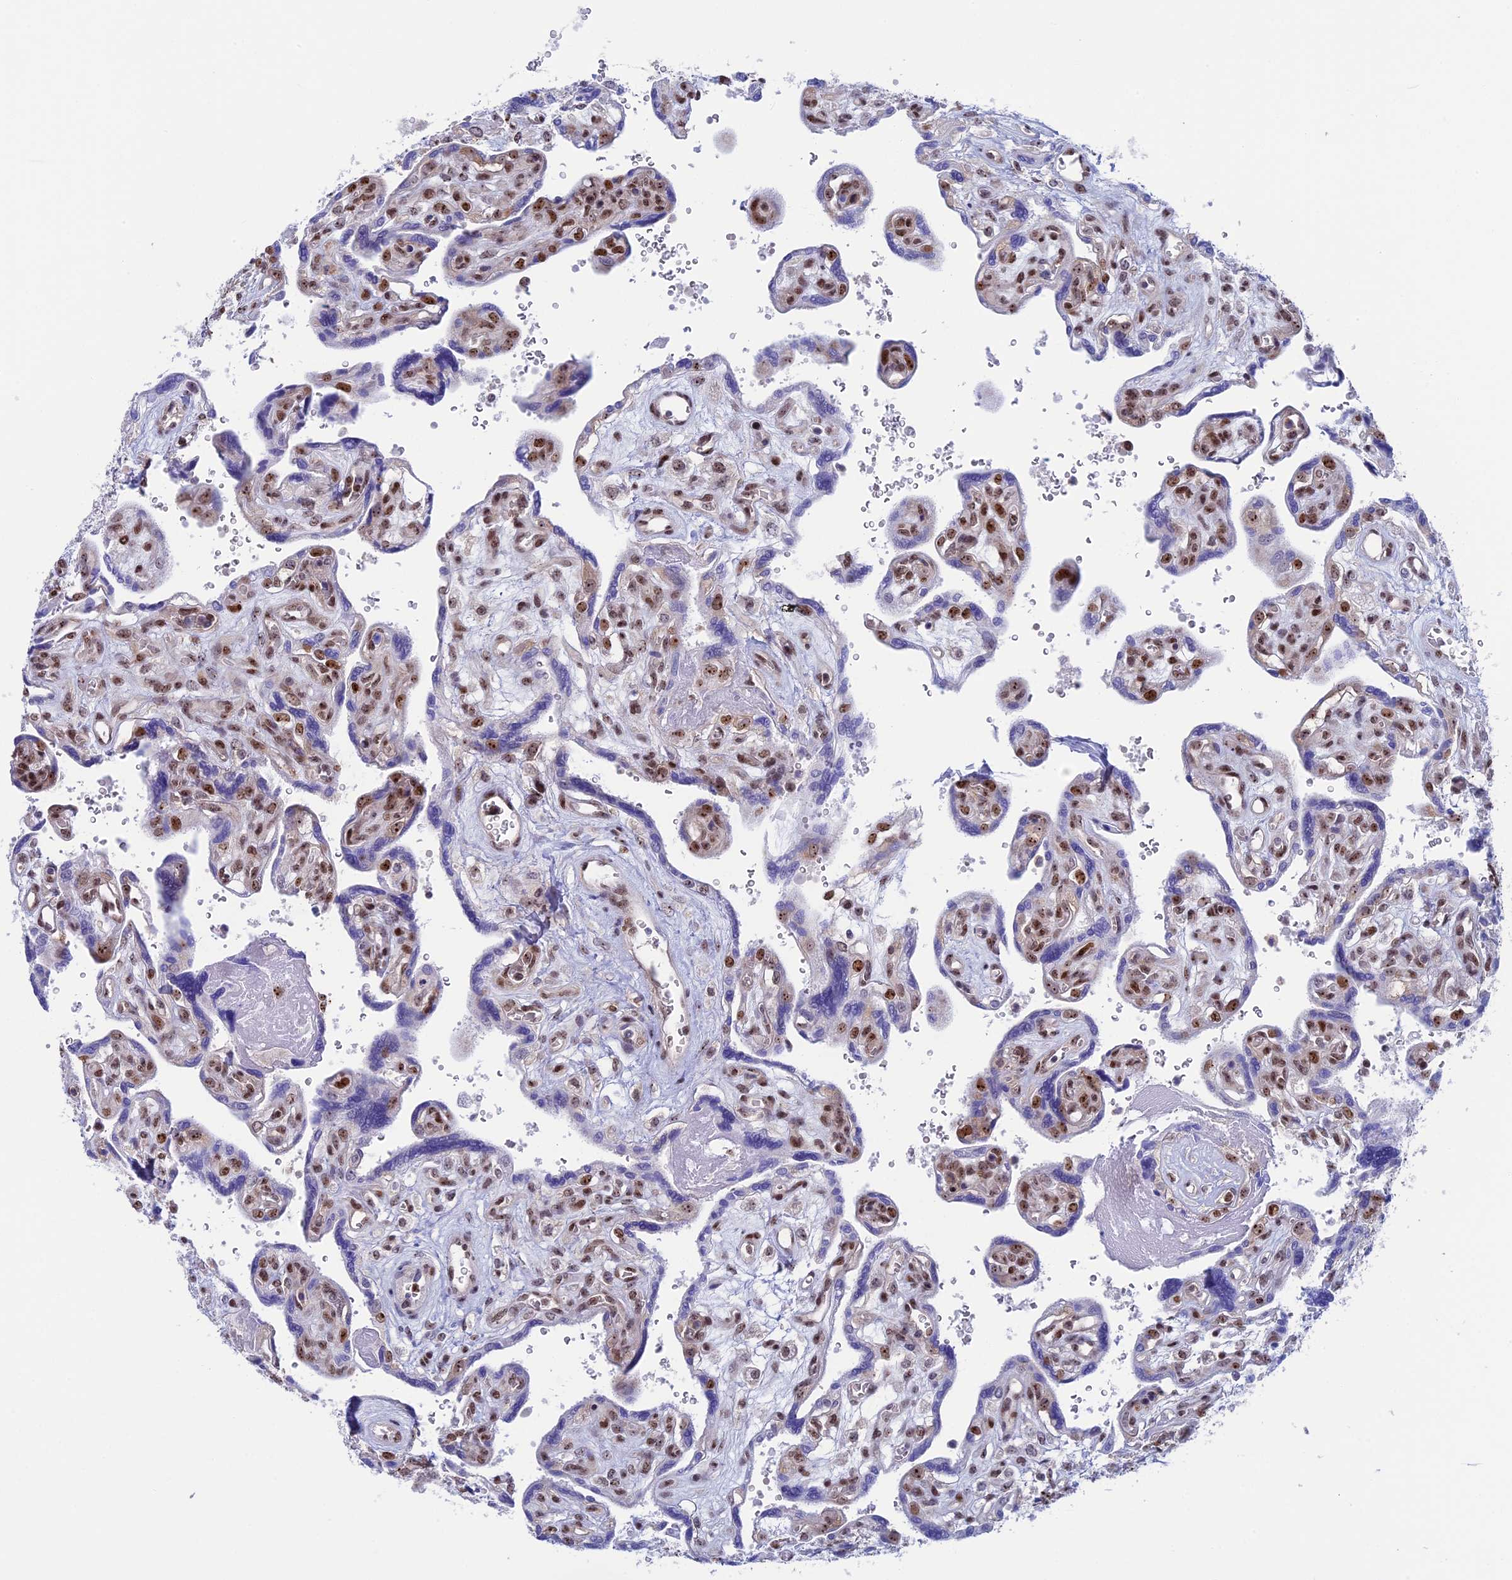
{"staining": {"intensity": "weak", "quantity": "25%-75%", "location": "nuclear"}, "tissue": "placenta", "cell_type": "Decidual cells", "image_type": "normal", "snomed": [{"axis": "morphology", "description": "Normal tissue, NOS"}, {"axis": "topography", "description": "Placenta"}], "caption": "IHC photomicrograph of normal placenta: human placenta stained using immunohistochemistry exhibits low levels of weak protein expression localized specifically in the nuclear of decidual cells, appearing as a nuclear brown color.", "gene": "CCDC86", "patient": {"sex": "female", "age": 39}}